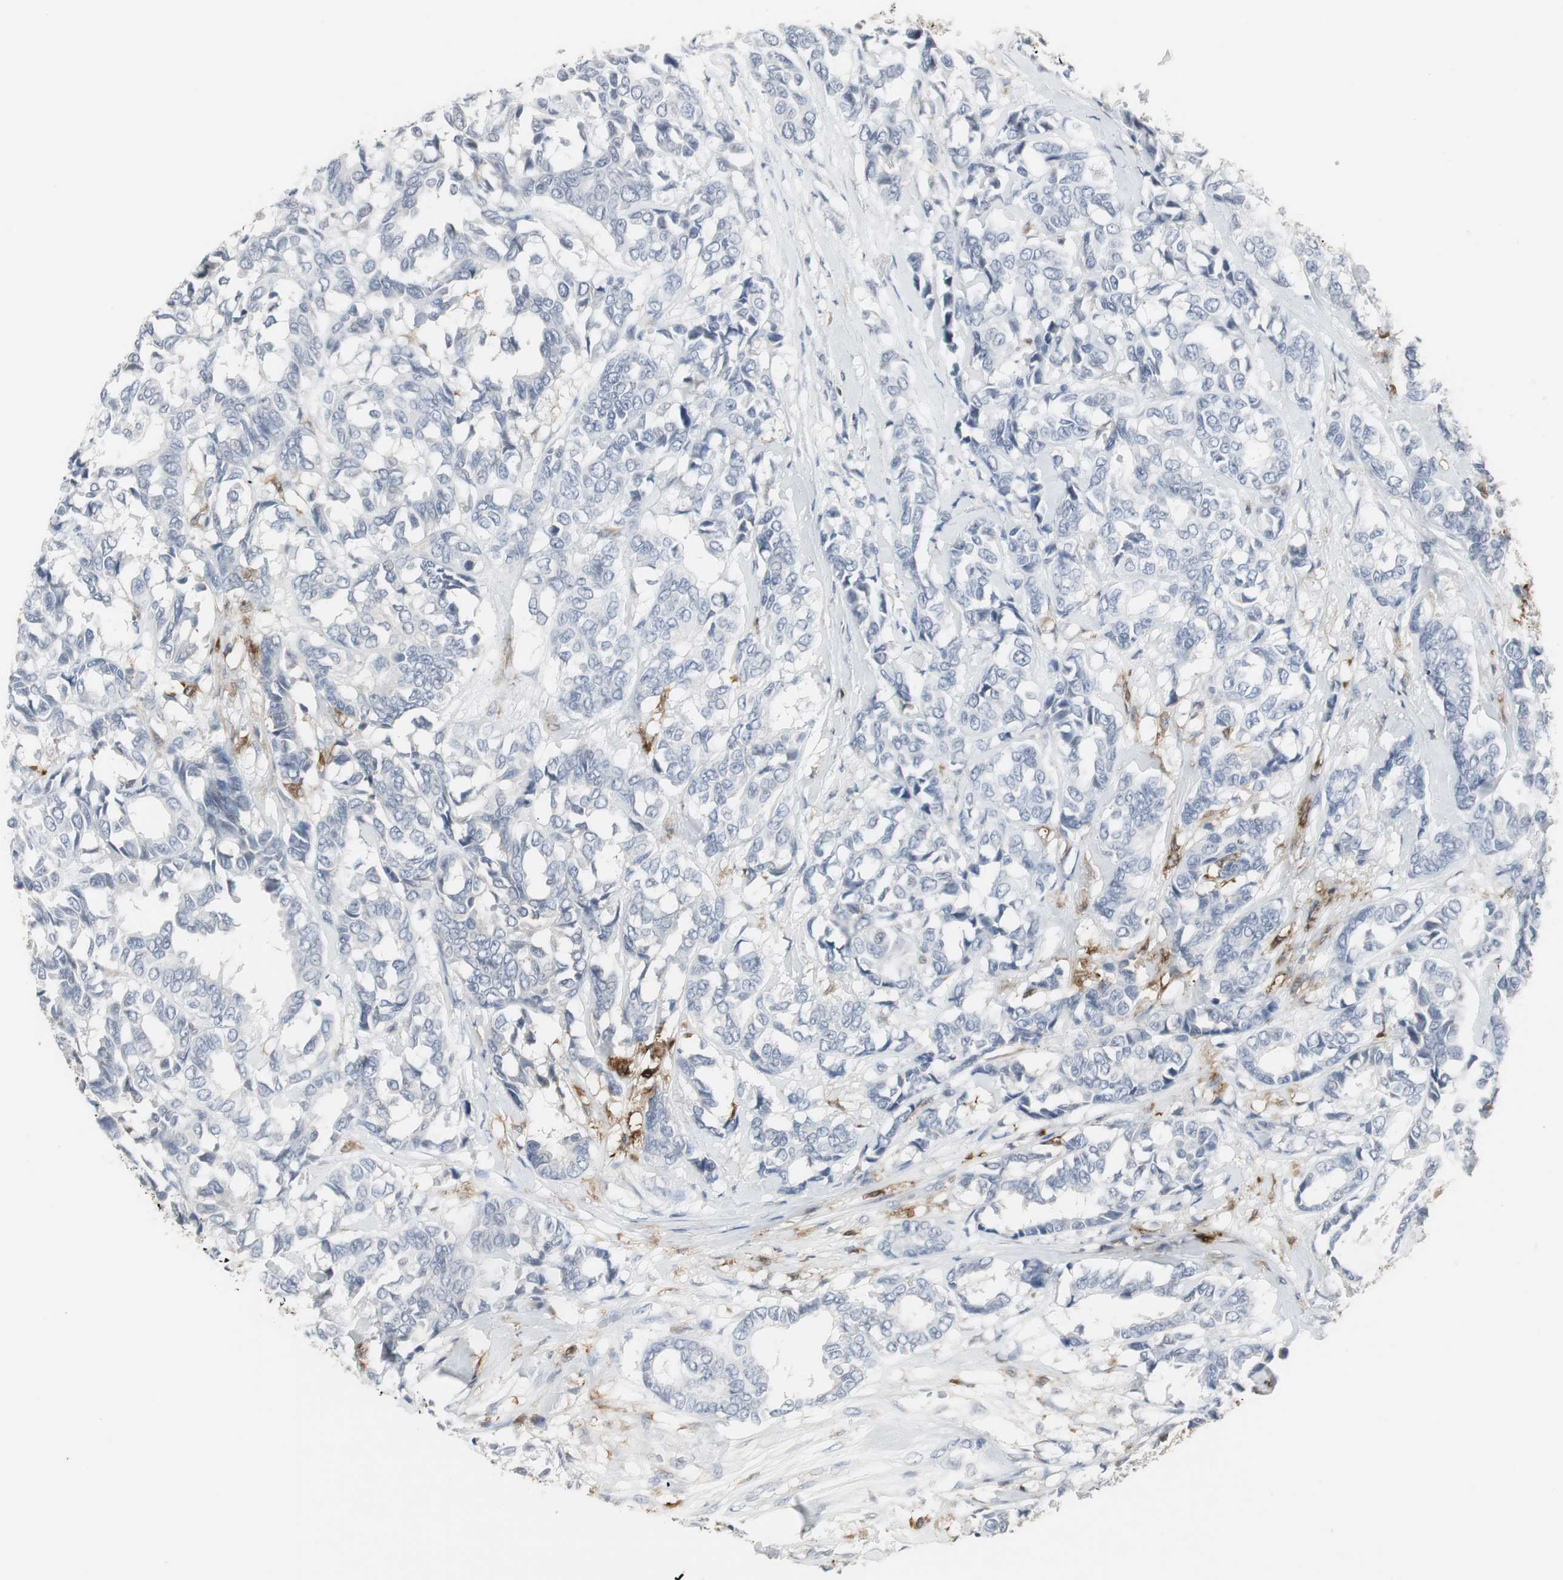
{"staining": {"intensity": "negative", "quantity": "none", "location": "none"}, "tissue": "breast cancer", "cell_type": "Tumor cells", "image_type": "cancer", "snomed": [{"axis": "morphology", "description": "Duct carcinoma"}, {"axis": "topography", "description": "Breast"}], "caption": "Breast invasive ductal carcinoma stained for a protein using immunohistochemistry exhibits no expression tumor cells.", "gene": "PI15", "patient": {"sex": "female", "age": 87}}